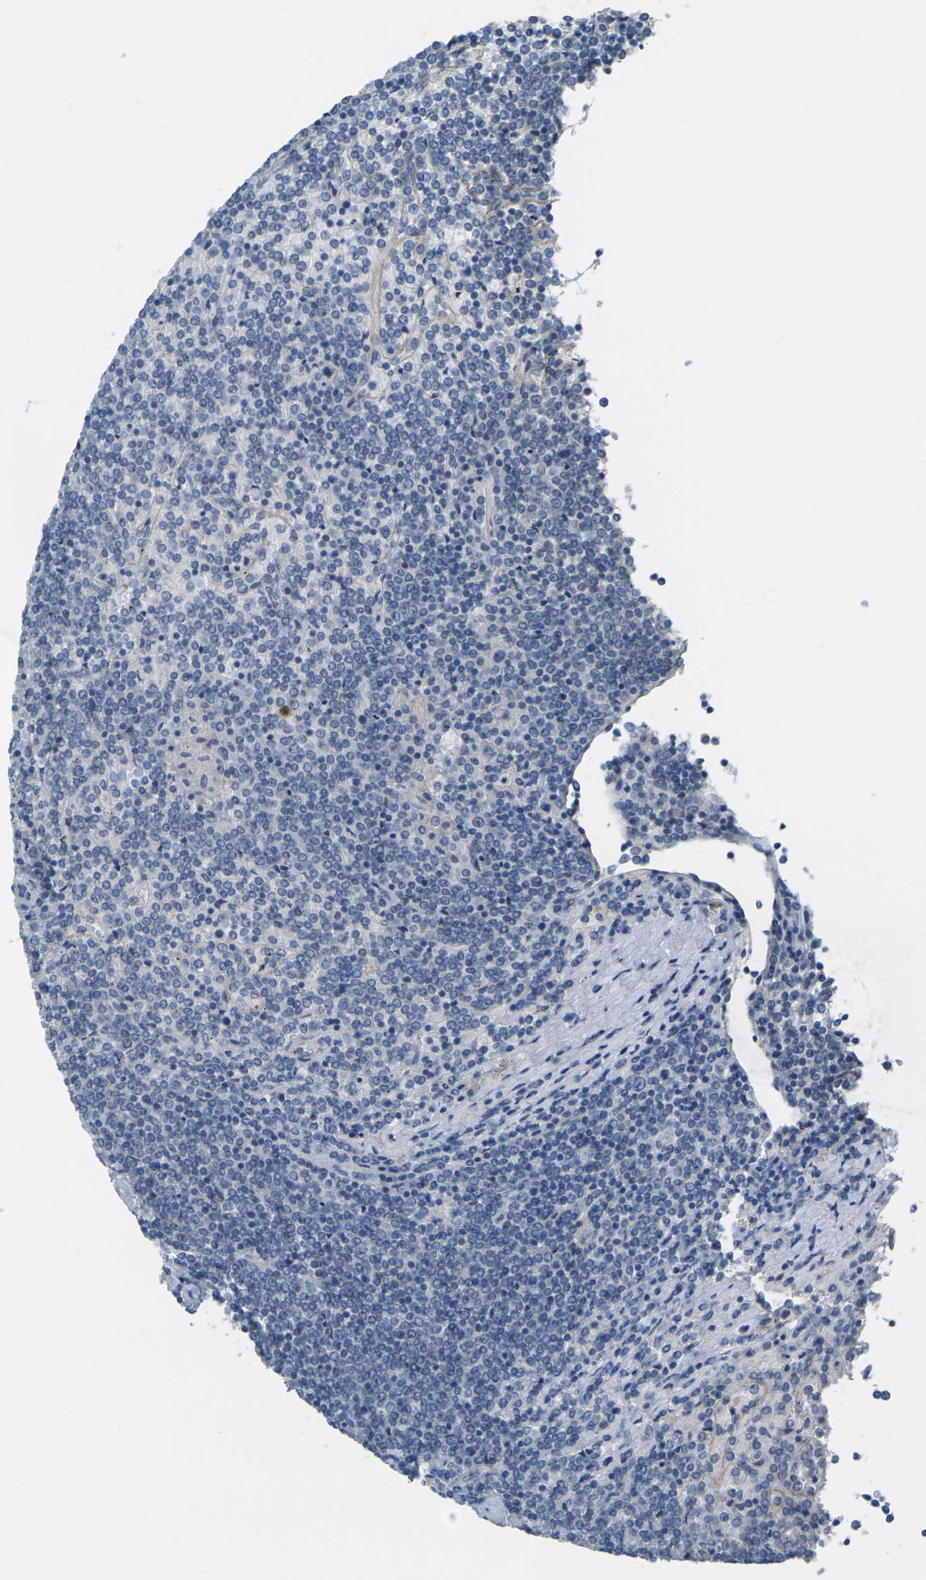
{"staining": {"intensity": "negative", "quantity": "none", "location": "none"}, "tissue": "lymphoma", "cell_type": "Tumor cells", "image_type": "cancer", "snomed": [{"axis": "morphology", "description": "Malignant lymphoma, non-Hodgkin's type, Low grade"}, {"axis": "topography", "description": "Spleen"}], "caption": "High magnification brightfield microscopy of lymphoma stained with DAB (brown) and counterstained with hematoxylin (blue): tumor cells show no significant expression. (DAB (3,3'-diaminobenzidine) IHC with hematoxylin counter stain).", "gene": "RHBDD1", "patient": {"sex": "female", "age": 19}}